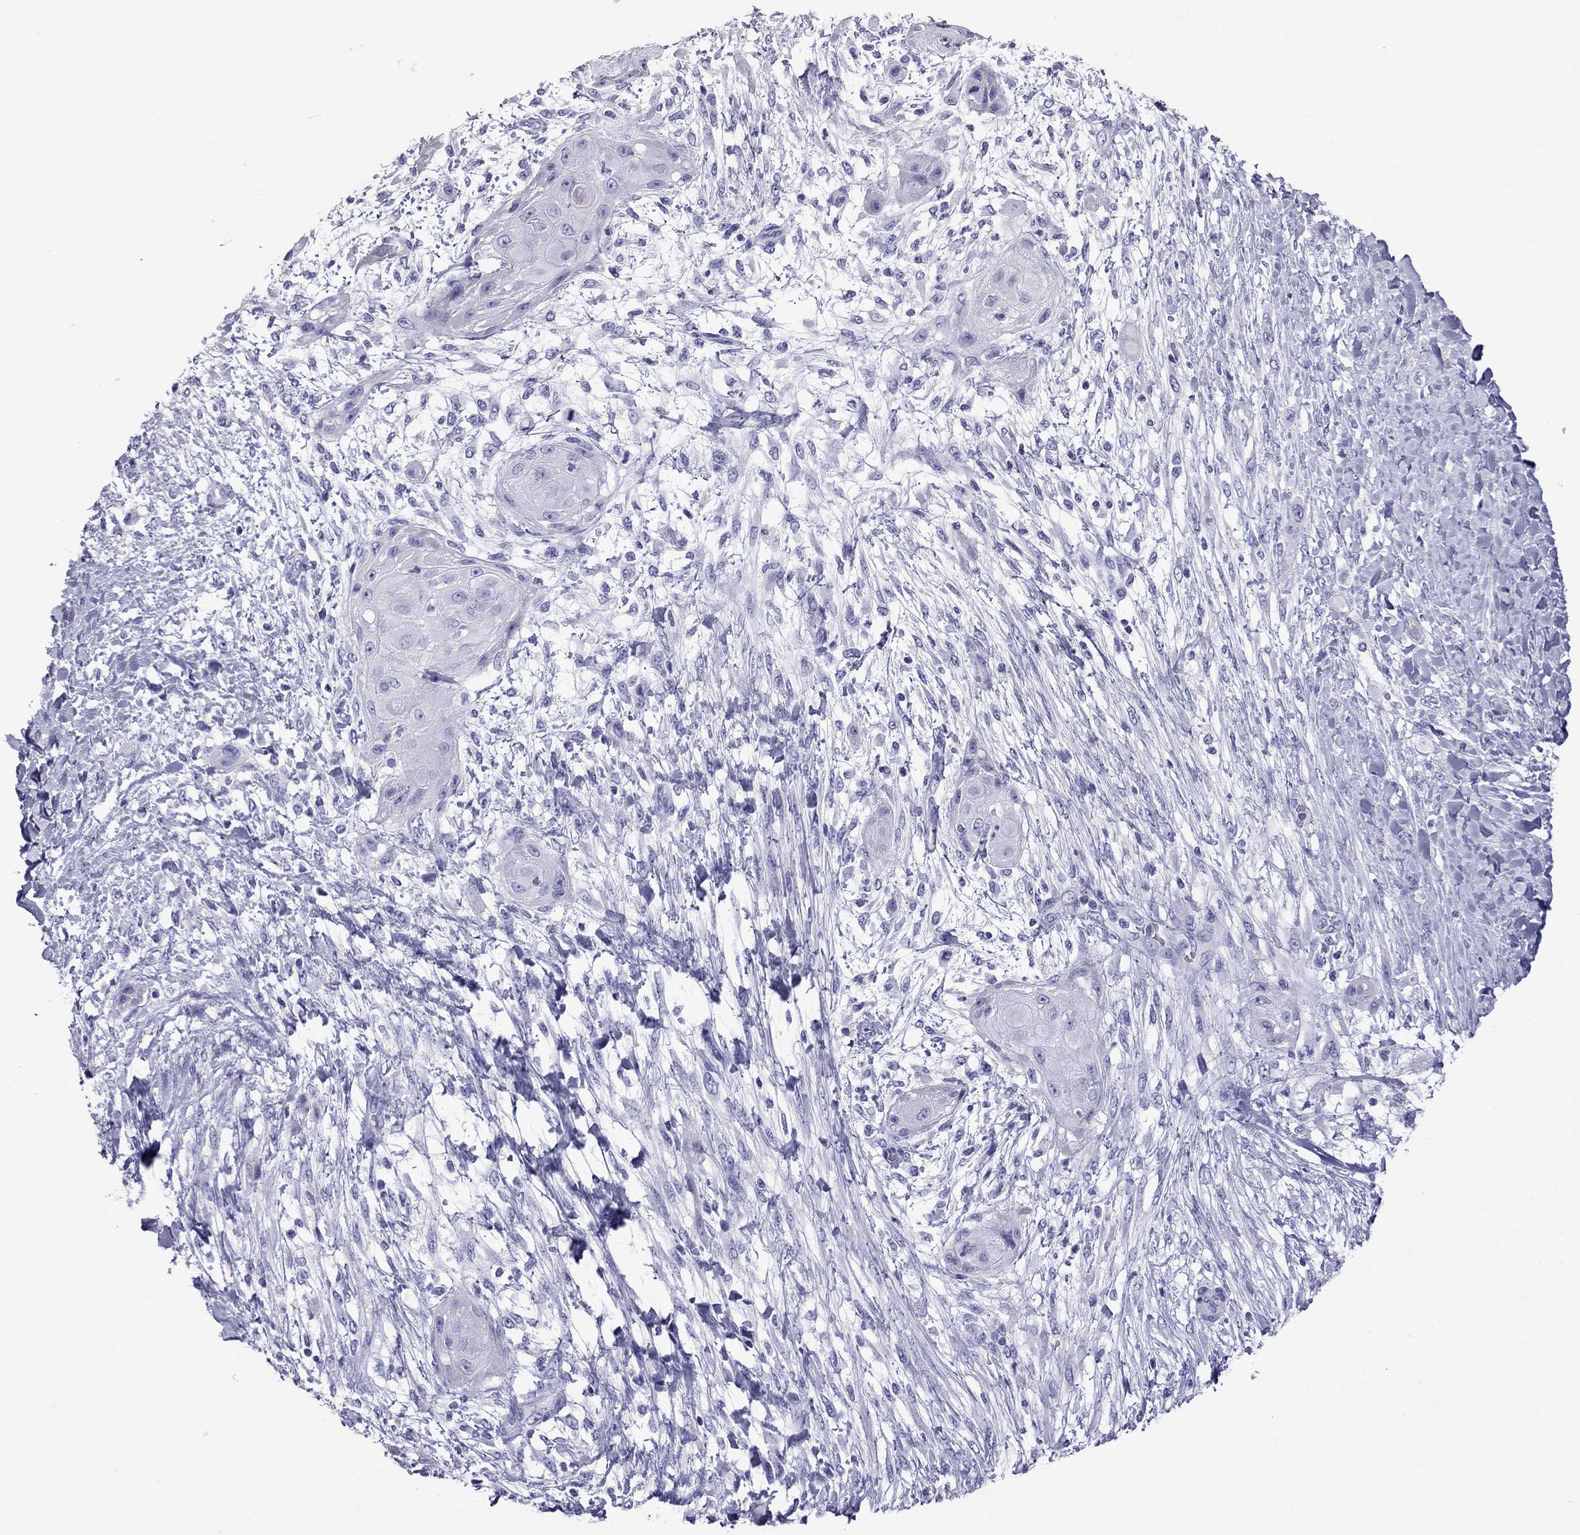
{"staining": {"intensity": "negative", "quantity": "none", "location": "none"}, "tissue": "skin cancer", "cell_type": "Tumor cells", "image_type": "cancer", "snomed": [{"axis": "morphology", "description": "Squamous cell carcinoma, NOS"}, {"axis": "topography", "description": "Skin"}], "caption": "Immunohistochemical staining of skin cancer shows no significant expression in tumor cells.", "gene": "TTLL13", "patient": {"sex": "male", "age": 62}}